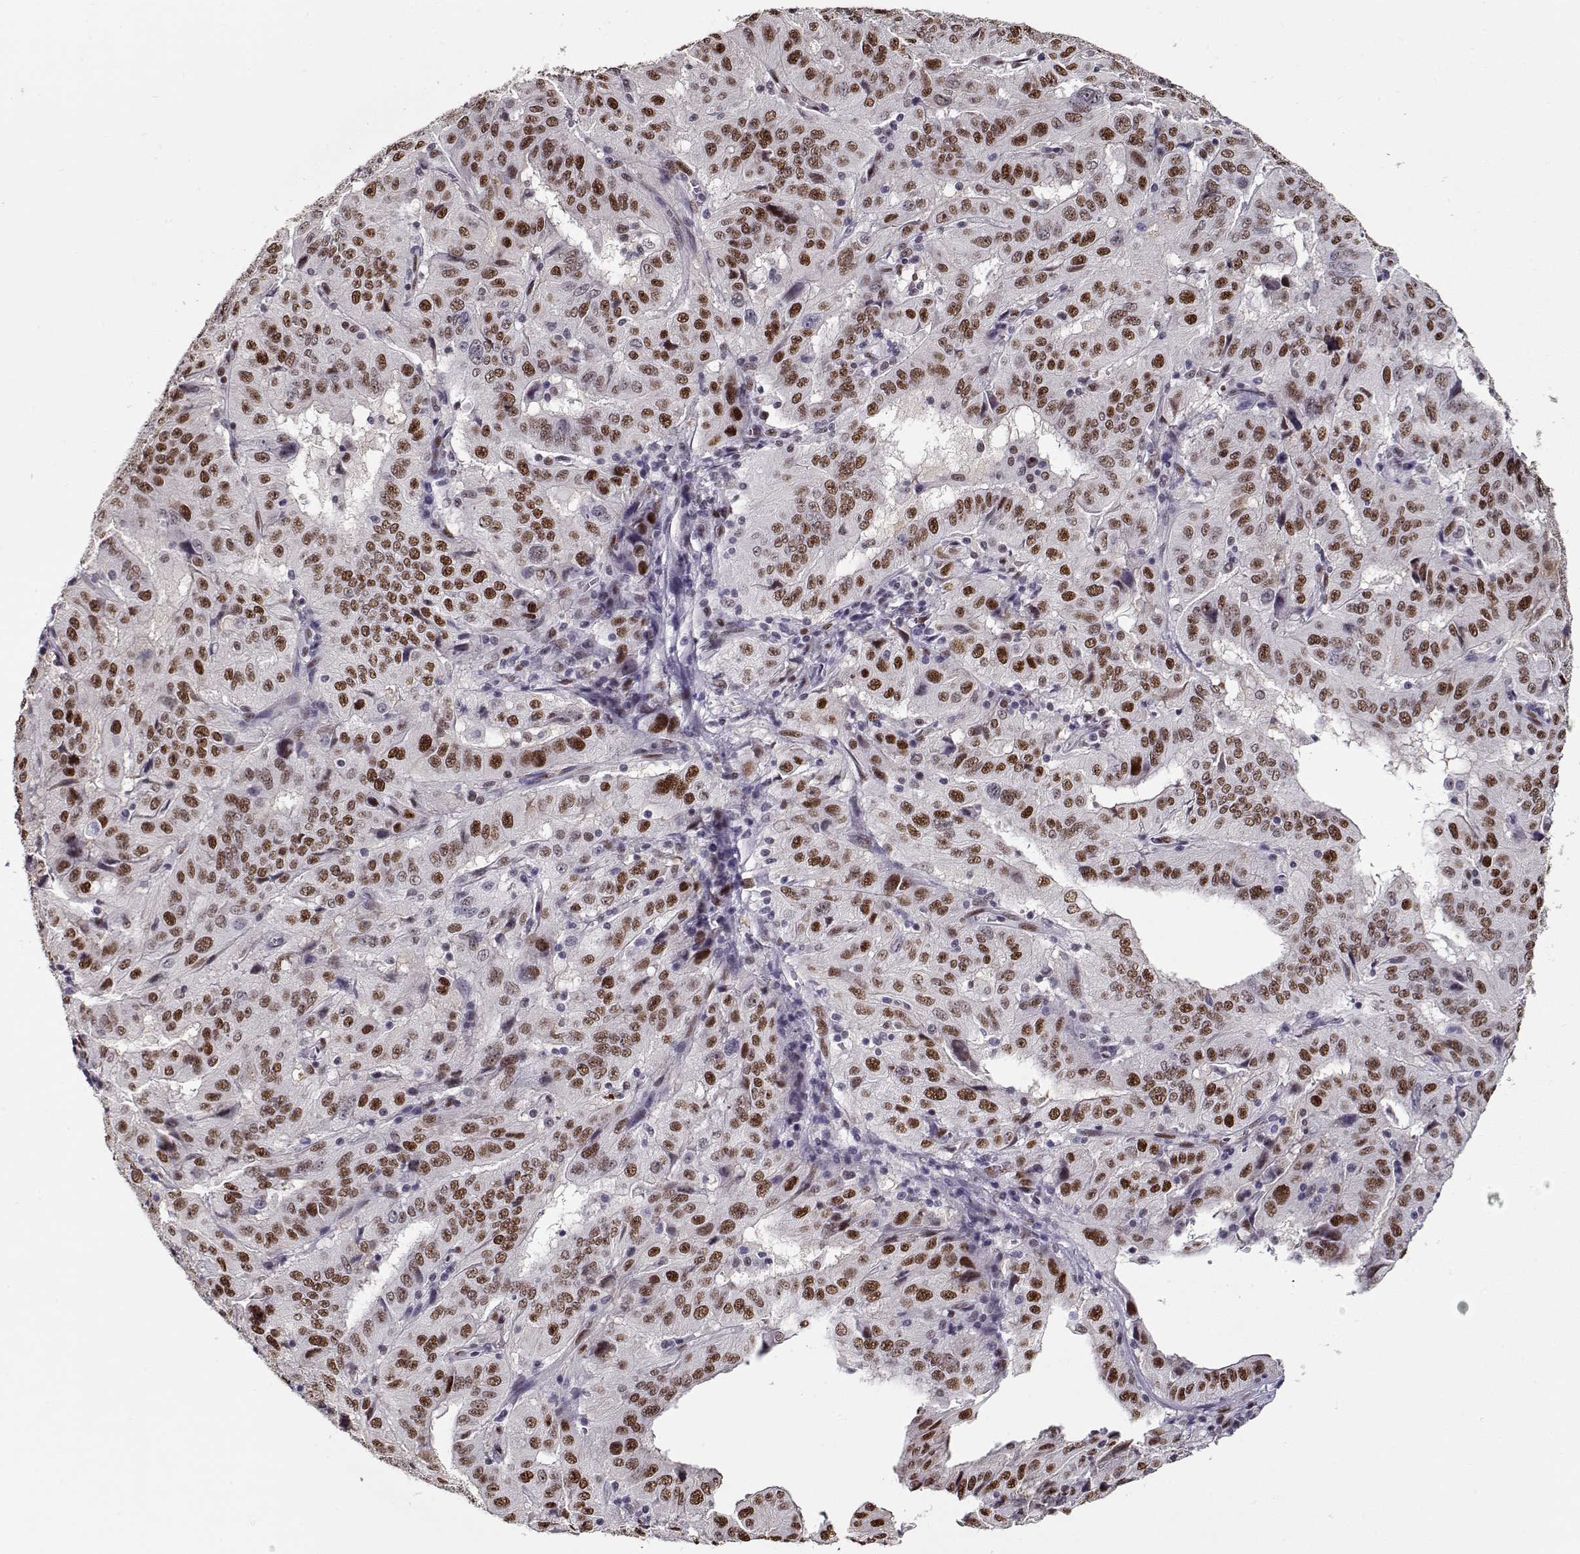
{"staining": {"intensity": "moderate", "quantity": ">75%", "location": "nuclear"}, "tissue": "pancreatic cancer", "cell_type": "Tumor cells", "image_type": "cancer", "snomed": [{"axis": "morphology", "description": "Adenocarcinoma, NOS"}, {"axis": "topography", "description": "Pancreas"}], "caption": "There is medium levels of moderate nuclear staining in tumor cells of adenocarcinoma (pancreatic), as demonstrated by immunohistochemical staining (brown color).", "gene": "PRMT8", "patient": {"sex": "male", "age": 63}}